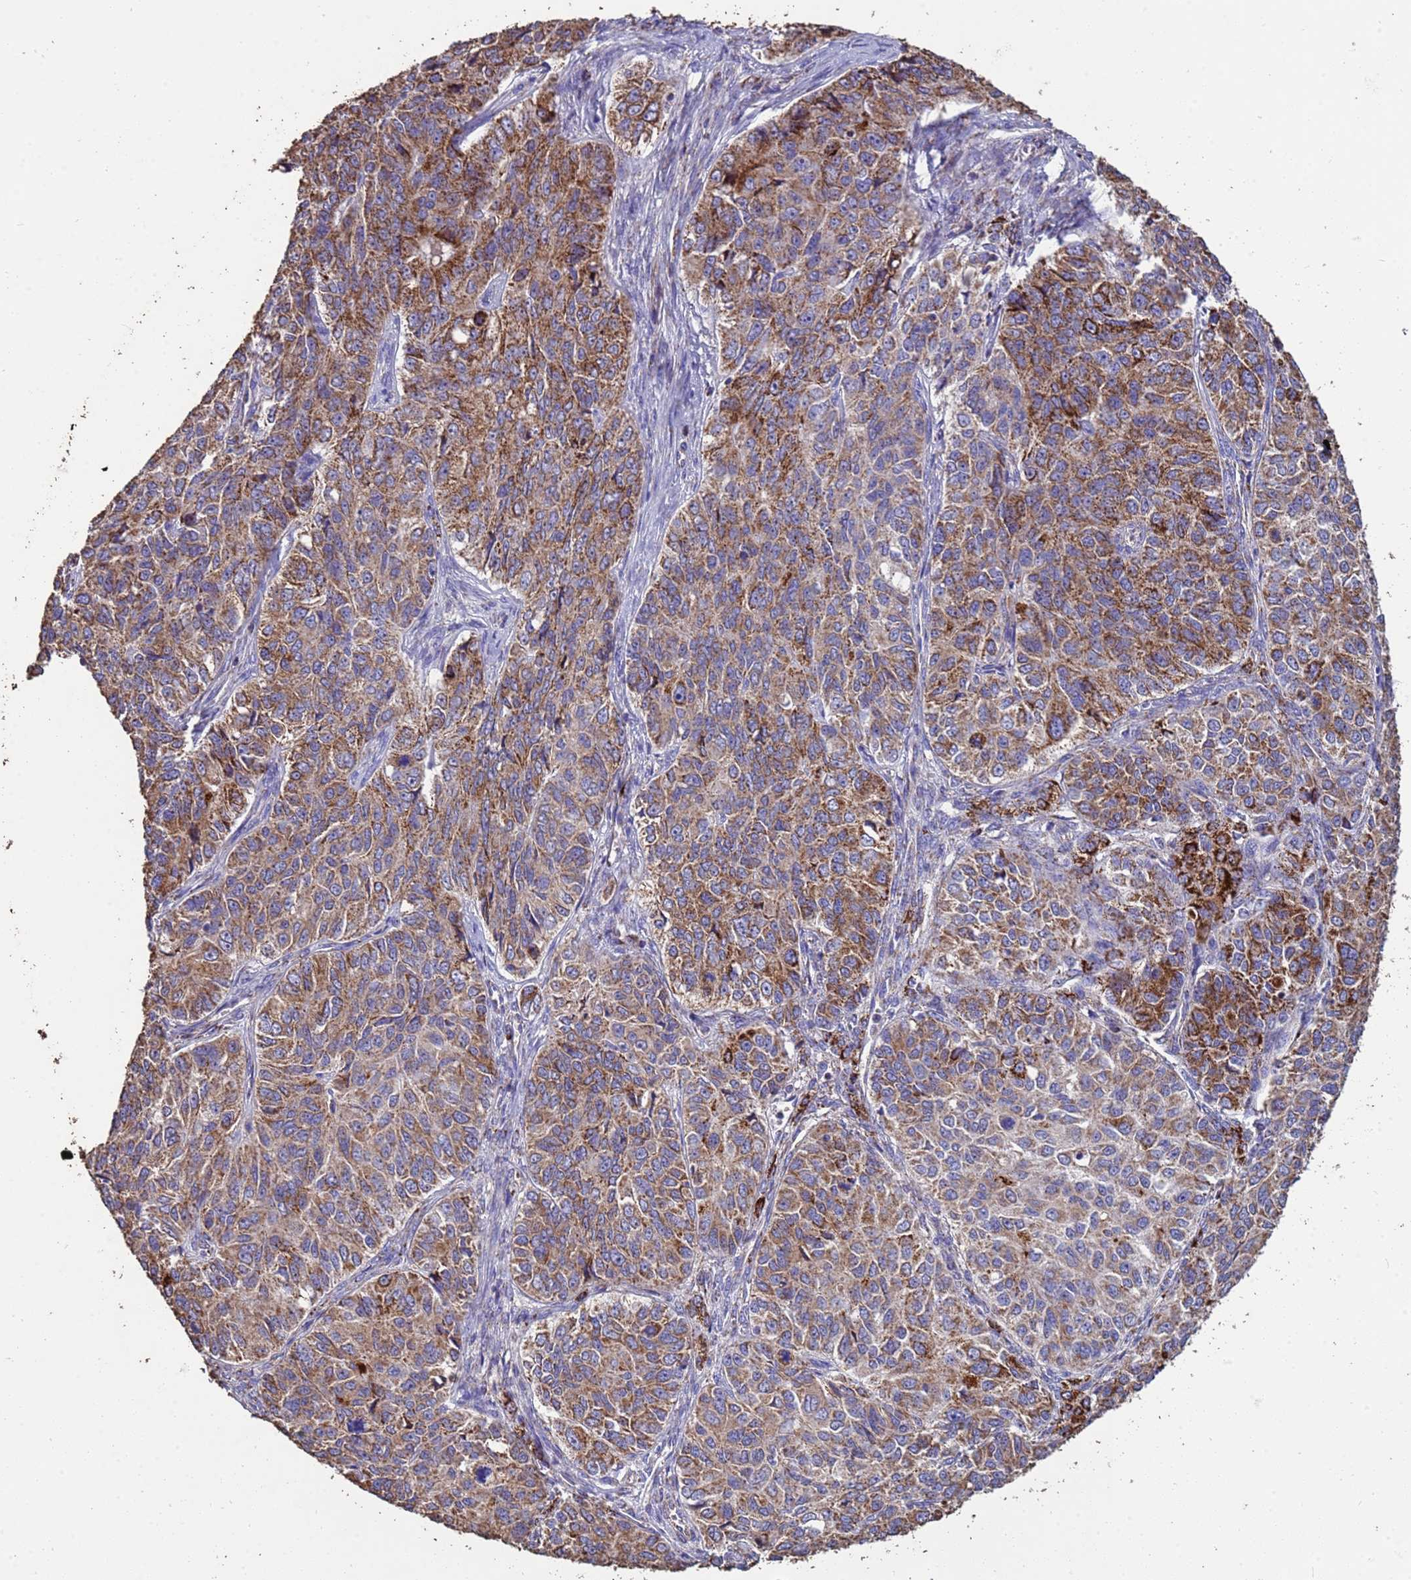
{"staining": {"intensity": "moderate", "quantity": ">75%", "location": "cytoplasmic/membranous"}, "tissue": "ovarian cancer", "cell_type": "Tumor cells", "image_type": "cancer", "snomed": [{"axis": "morphology", "description": "Carcinoma, endometroid"}, {"axis": "topography", "description": "Ovary"}], "caption": "The micrograph displays staining of ovarian cancer (endometroid carcinoma), revealing moderate cytoplasmic/membranous protein positivity (brown color) within tumor cells.", "gene": "ZNFX1", "patient": {"sex": "female", "age": 51}}